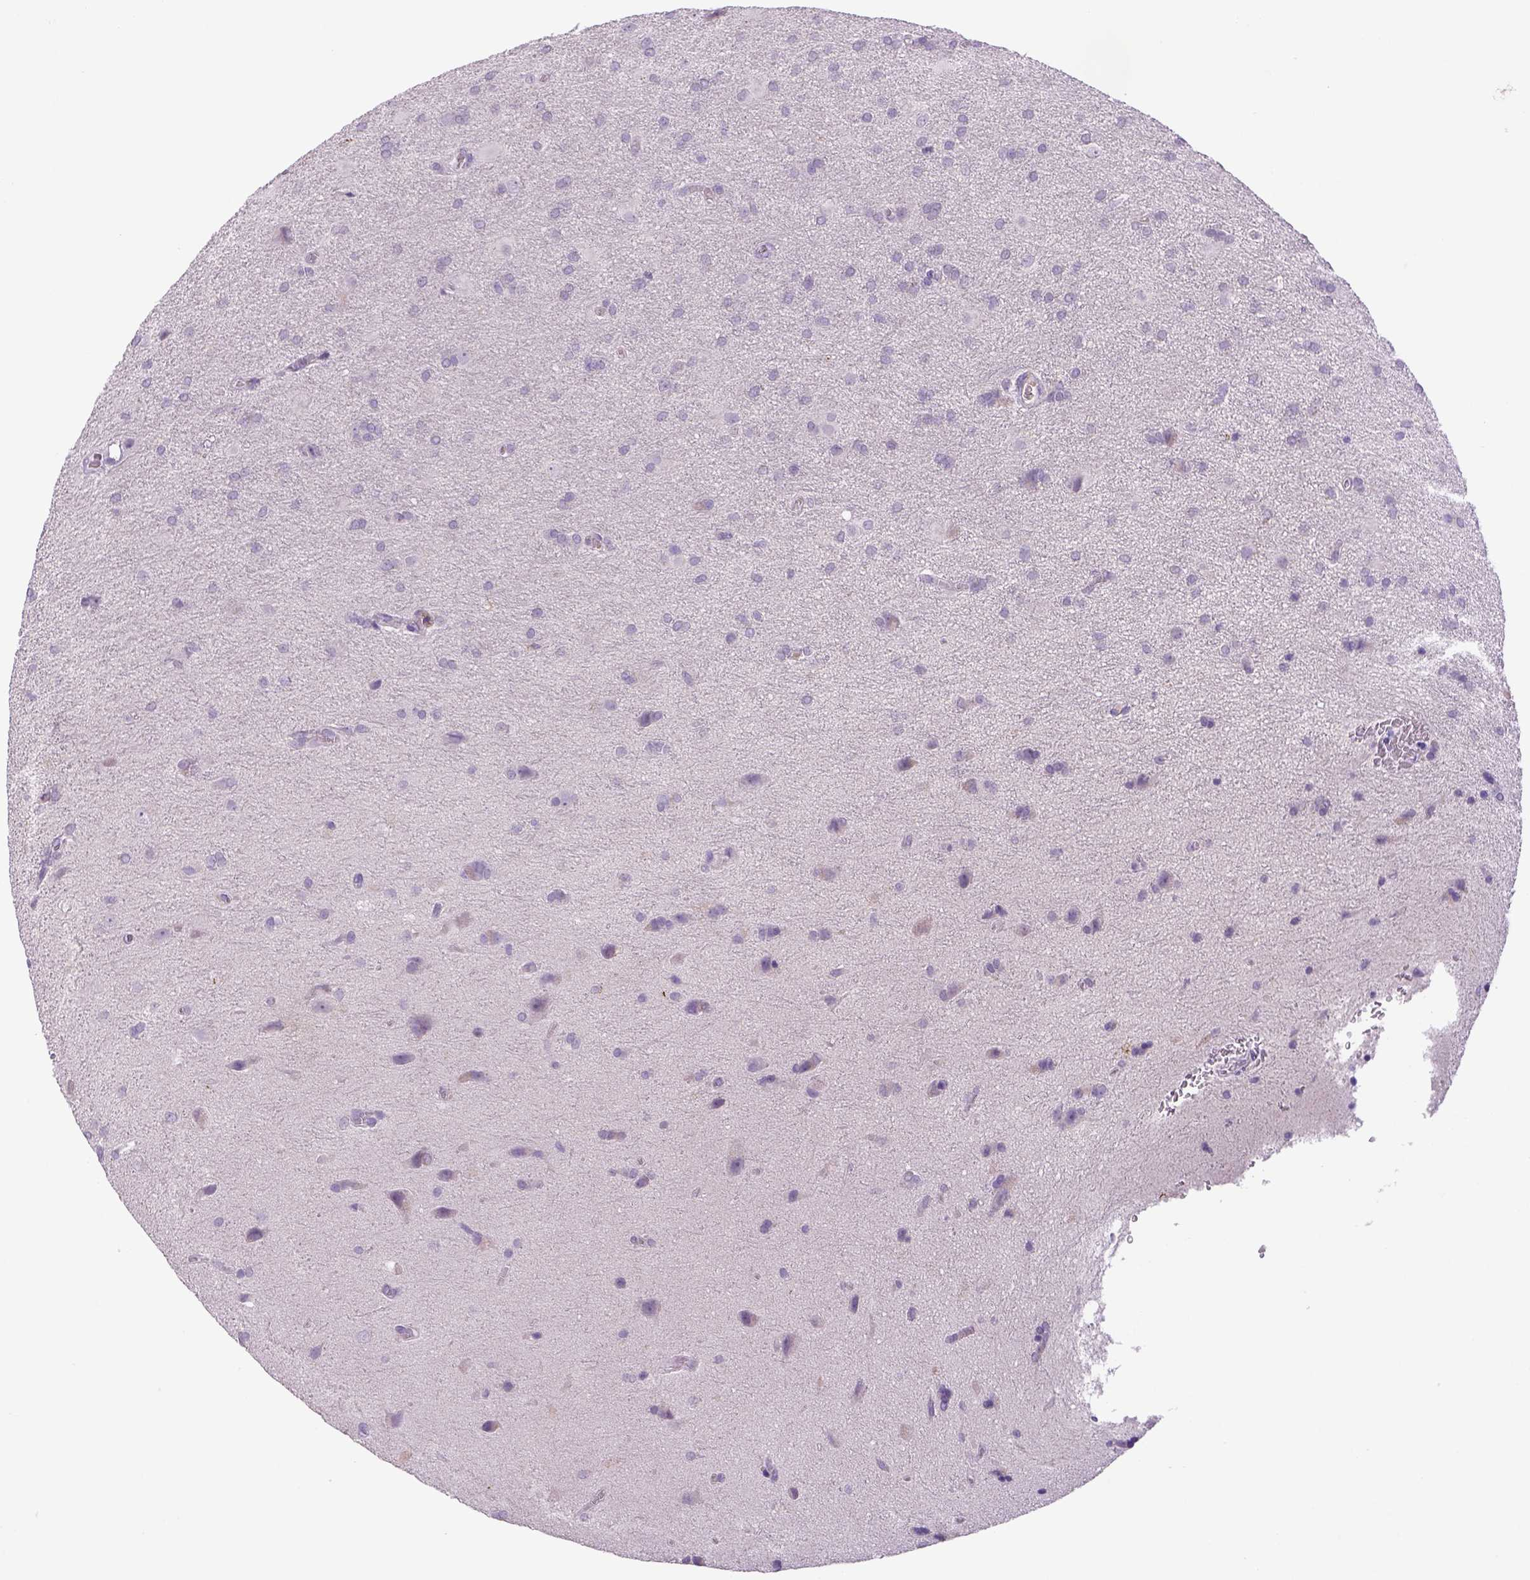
{"staining": {"intensity": "negative", "quantity": "none", "location": "none"}, "tissue": "glioma", "cell_type": "Tumor cells", "image_type": "cancer", "snomed": [{"axis": "morphology", "description": "Glioma, malignant, Low grade"}, {"axis": "topography", "description": "Brain"}], "caption": "The immunohistochemistry (IHC) micrograph has no significant positivity in tumor cells of malignant glioma (low-grade) tissue. Nuclei are stained in blue.", "gene": "DBH", "patient": {"sex": "male", "age": 58}}